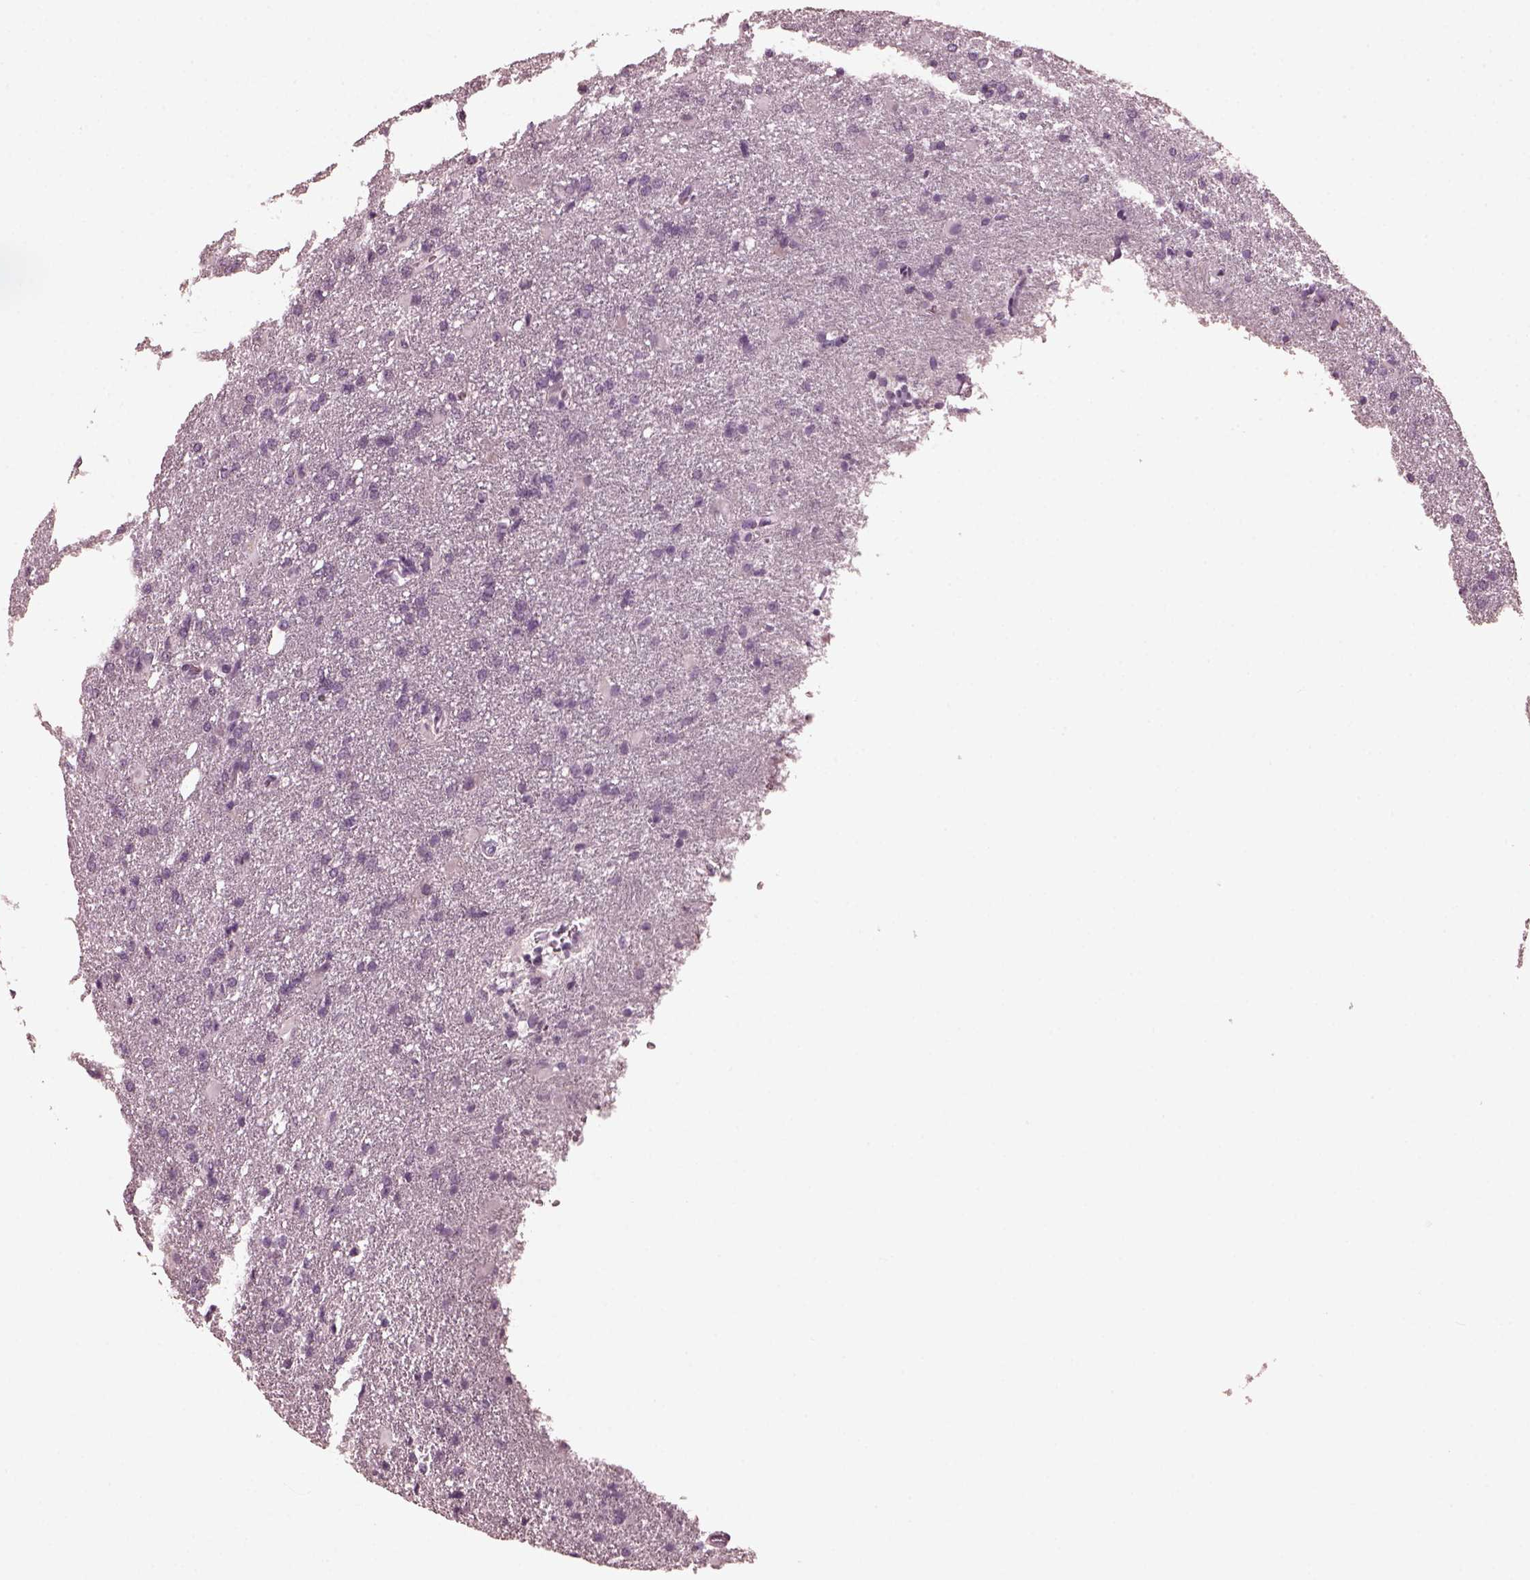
{"staining": {"intensity": "negative", "quantity": "none", "location": "none"}, "tissue": "glioma", "cell_type": "Tumor cells", "image_type": "cancer", "snomed": [{"axis": "morphology", "description": "Glioma, malignant, High grade"}, {"axis": "topography", "description": "Brain"}], "caption": "IHC micrograph of neoplastic tissue: high-grade glioma (malignant) stained with DAB (3,3'-diaminobenzidine) demonstrates no significant protein expression in tumor cells.", "gene": "CGA", "patient": {"sex": "male", "age": 68}}